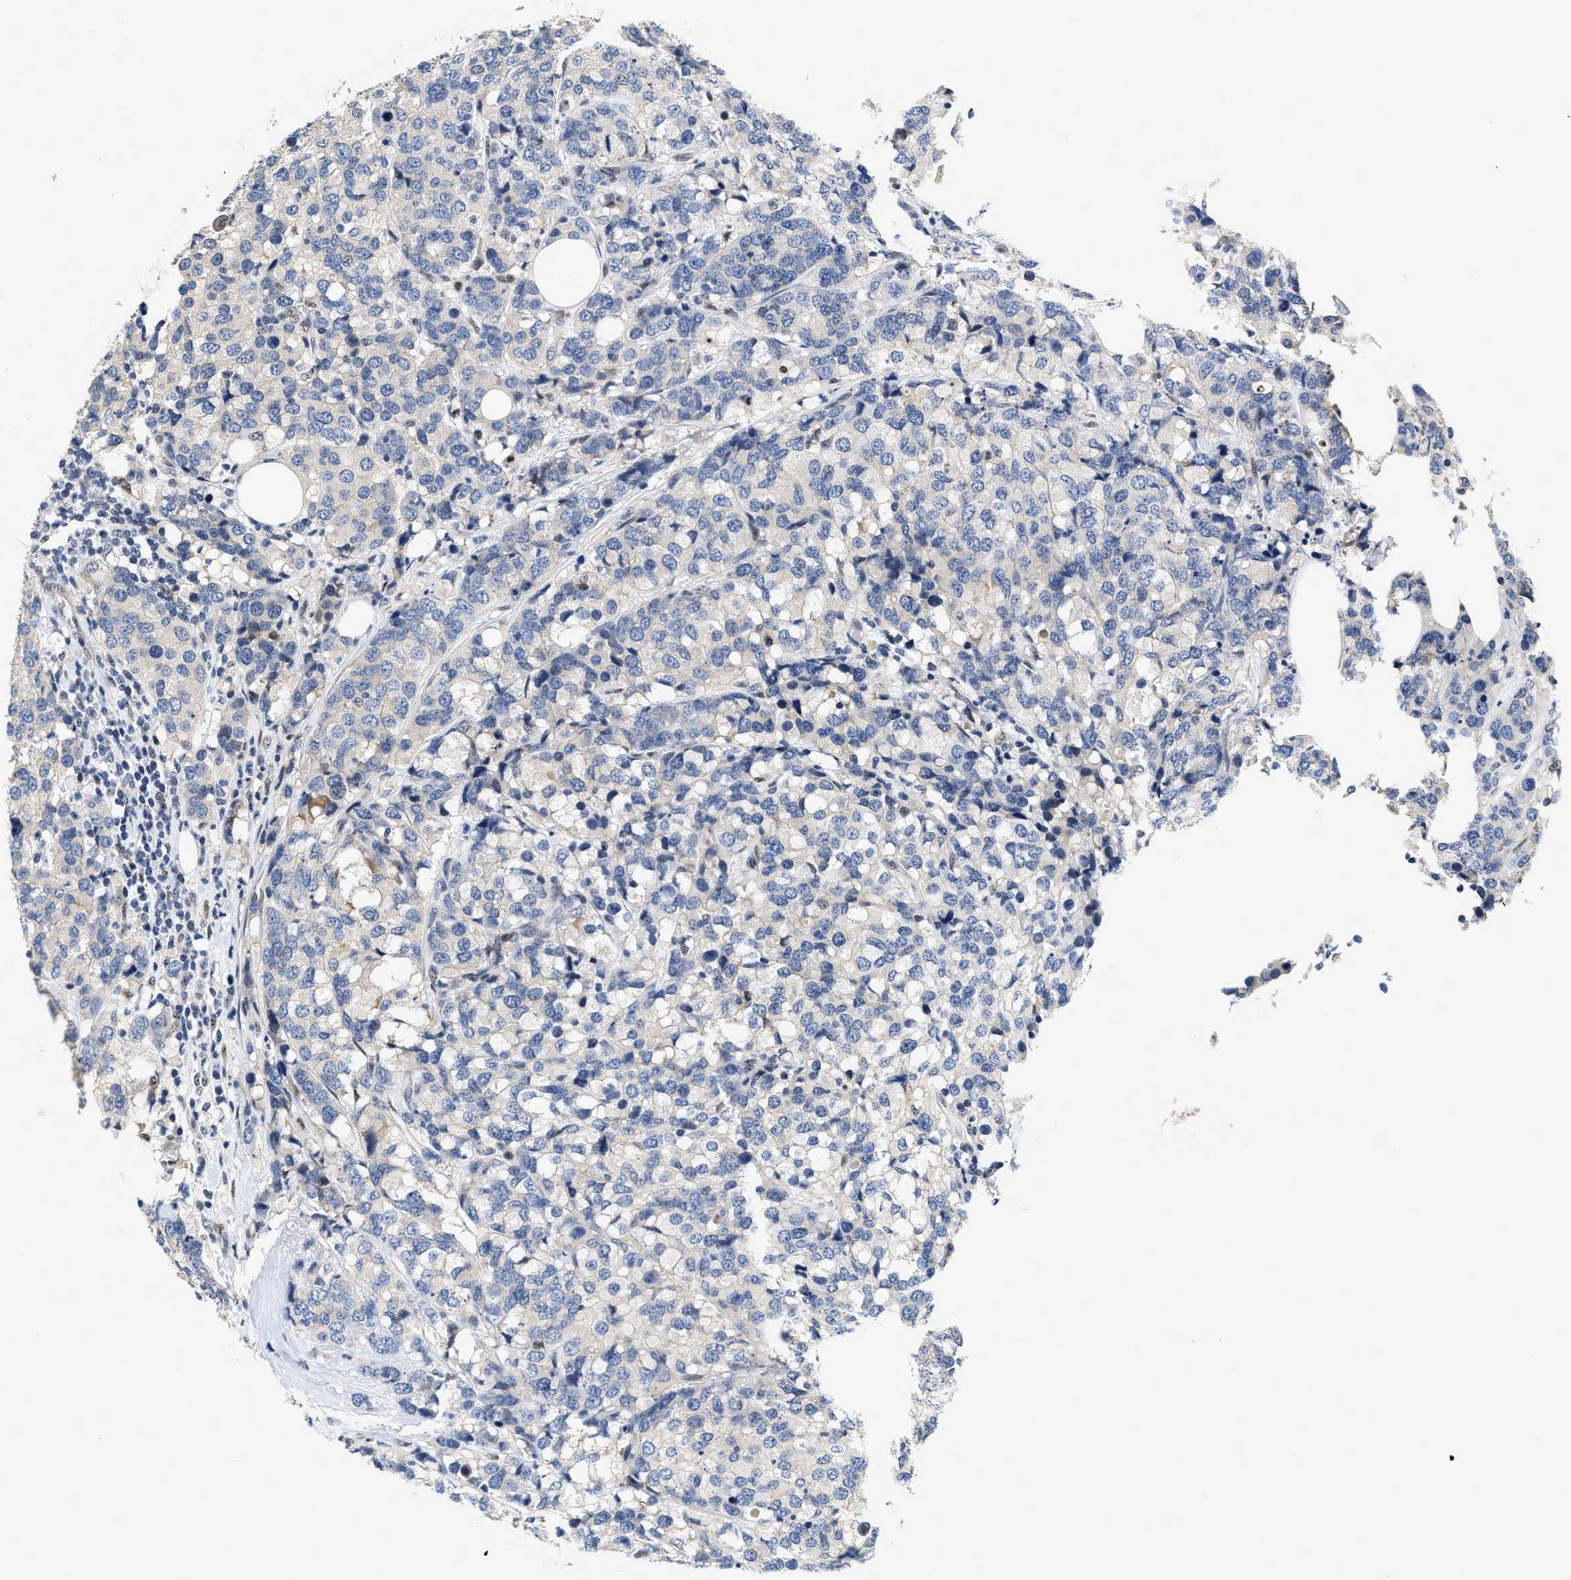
{"staining": {"intensity": "negative", "quantity": "none", "location": "none"}, "tissue": "breast cancer", "cell_type": "Tumor cells", "image_type": "cancer", "snomed": [{"axis": "morphology", "description": "Lobular carcinoma"}, {"axis": "topography", "description": "Breast"}], "caption": "Tumor cells are negative for brown protein staining in lobular carcinoma (breast). Nuclei are stained in blue.", "gene": "VIP", "patient": {"sex": "female", "age": 59}}